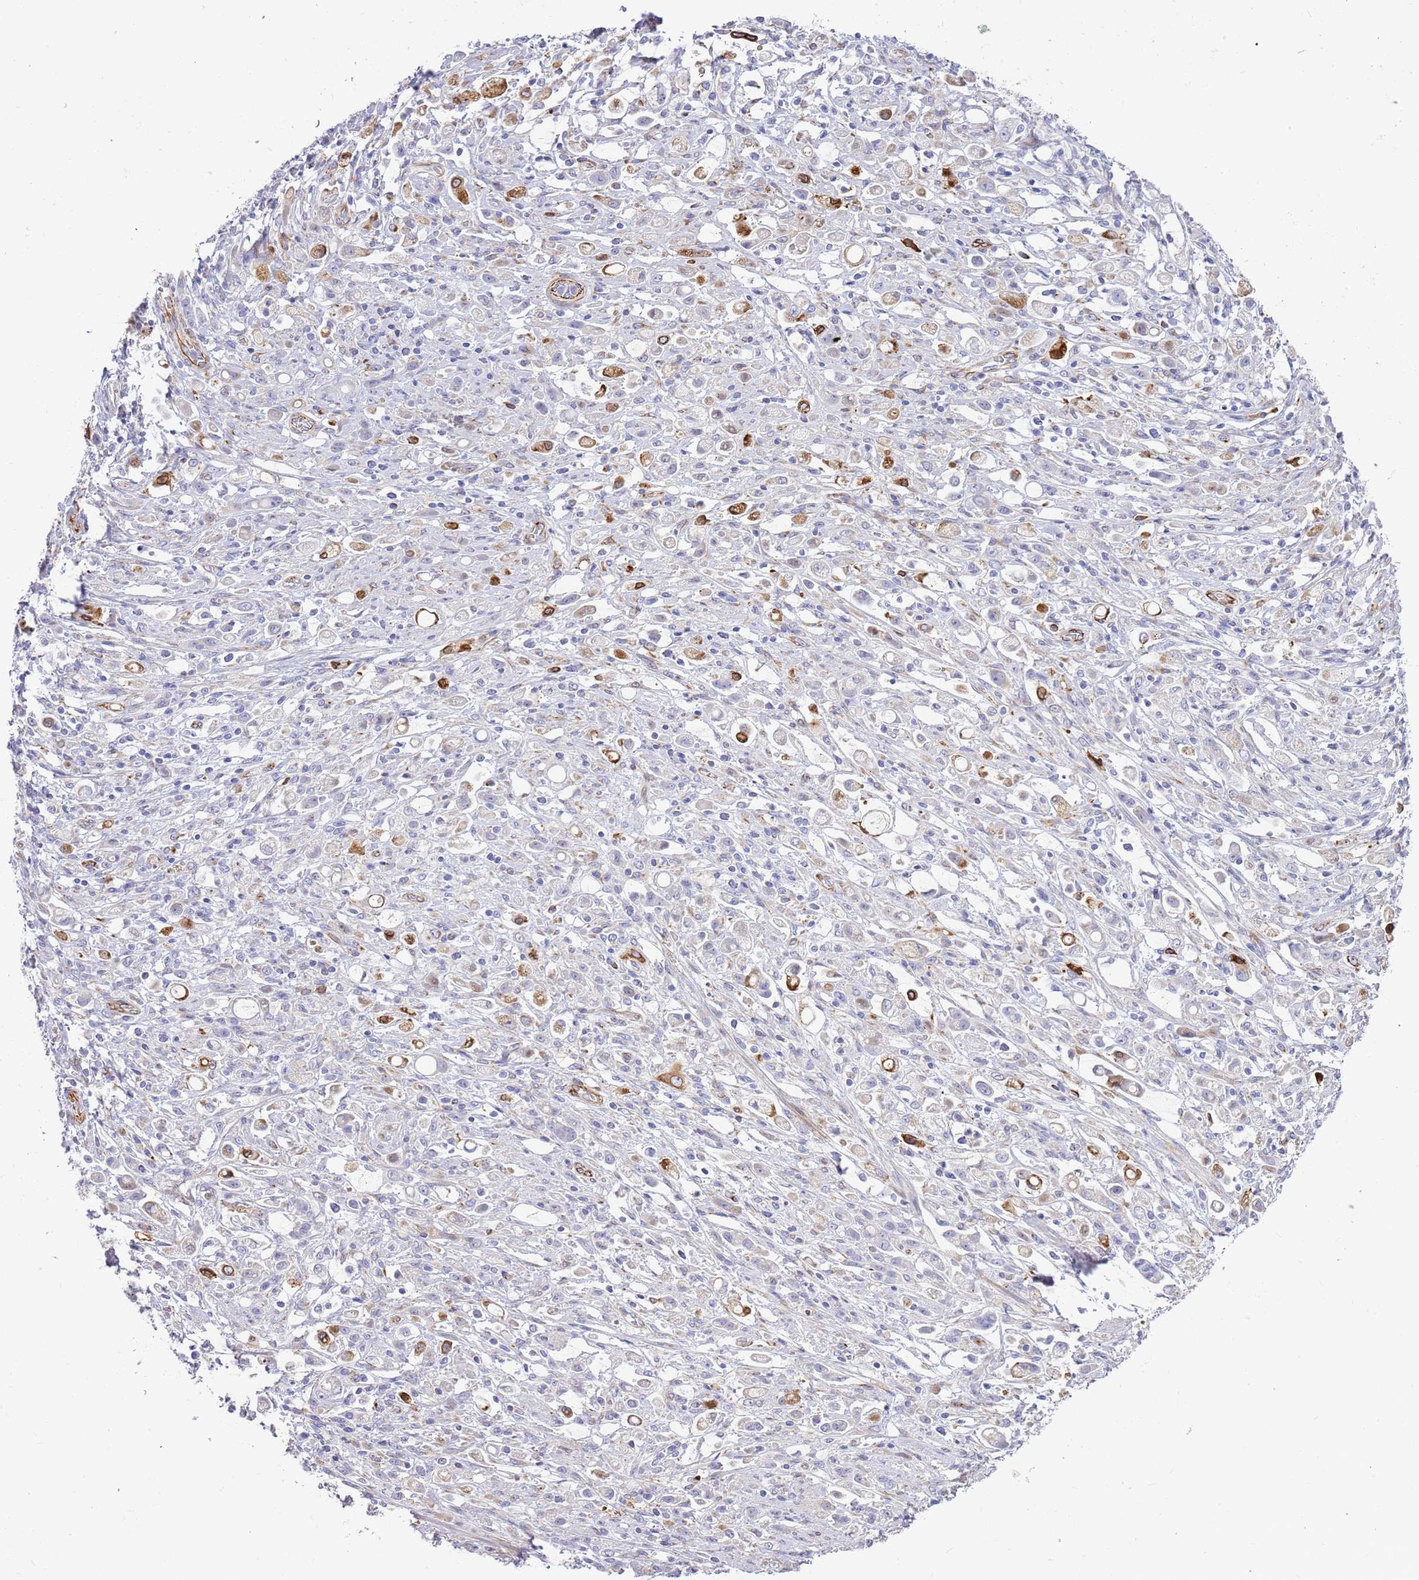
{"staining": {"intensity": "negative", "quantity": "none", "location": "none"}, "tissue": "stomach cancer", "cell_type": "Tumor cells", "image_type": "cancer", "snomed": [{"axis": "morphology", "description": "Adenocarcinoma, NOS"}, {"axis": "topography", "description": "Stomach"}], "caption": "This is an IHC histopathology image of human adenocarcinoma (stomach). There is no positivity in tumor cells.", "gene": "ZDHHC1", "patient": {"sex": "female", "age": 60}}